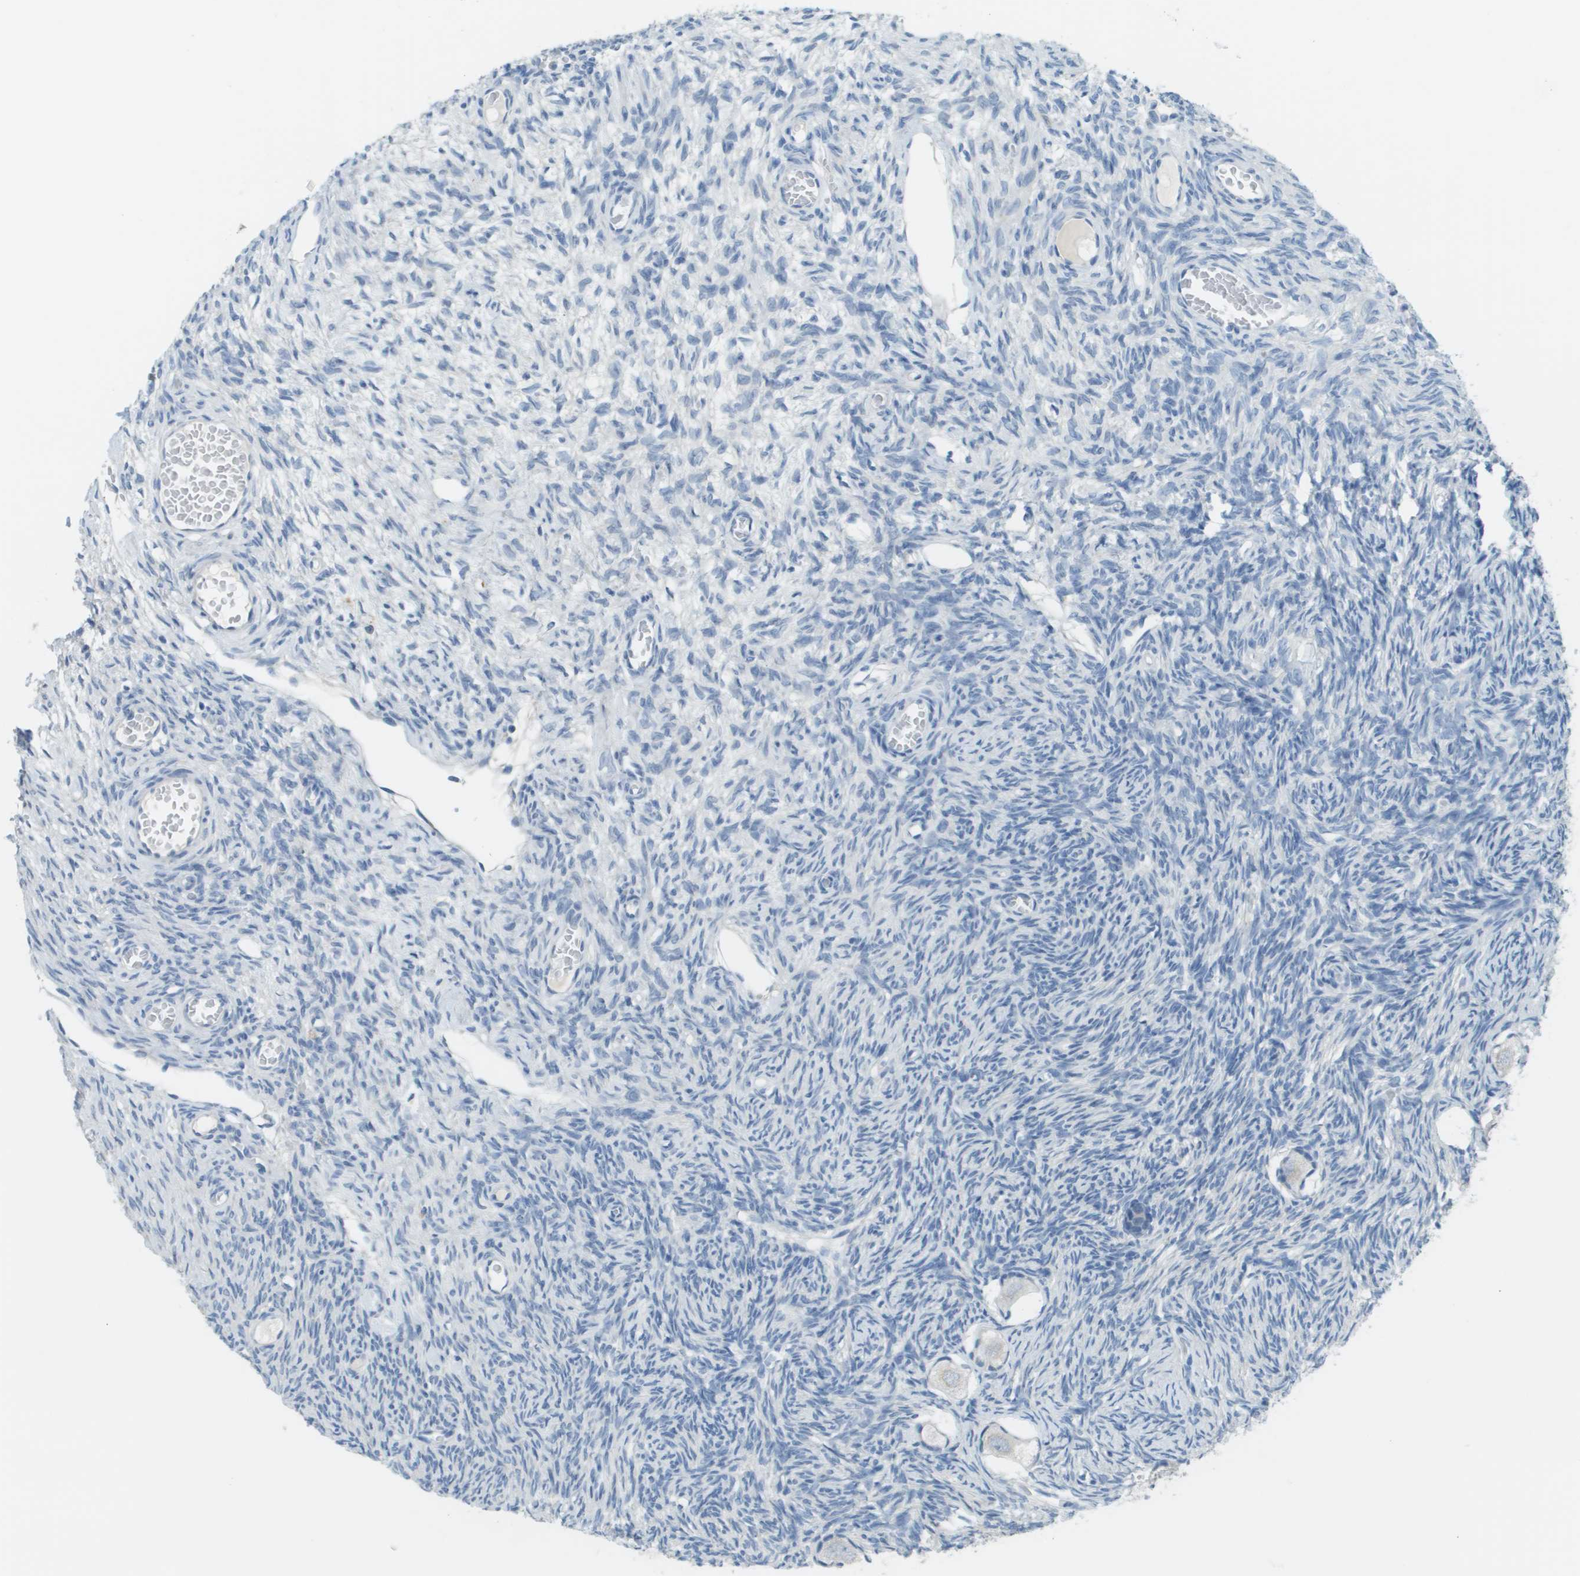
{"staining": {"intensity": "negative", "quantity": "none", "location": "none"}, "tissue": "ovary", "cell_type": "Follicle cells", "image_type": "normal", "snomed": [{"axis": "morphology", "description": "Normal tissue, NOS"}, {"axis": "topography", "description": "Ovary"}], "caption": "Unremarkable ovary was stained to show a protein in brown. There is no significant expression in follicle cells. (DAB (3,3'-diaminobenzidine) IHC visualized using brightfield microscopy, high magnification).", "gene": "PTGDR2", "patient": {"sex": "female", "age": 27}}